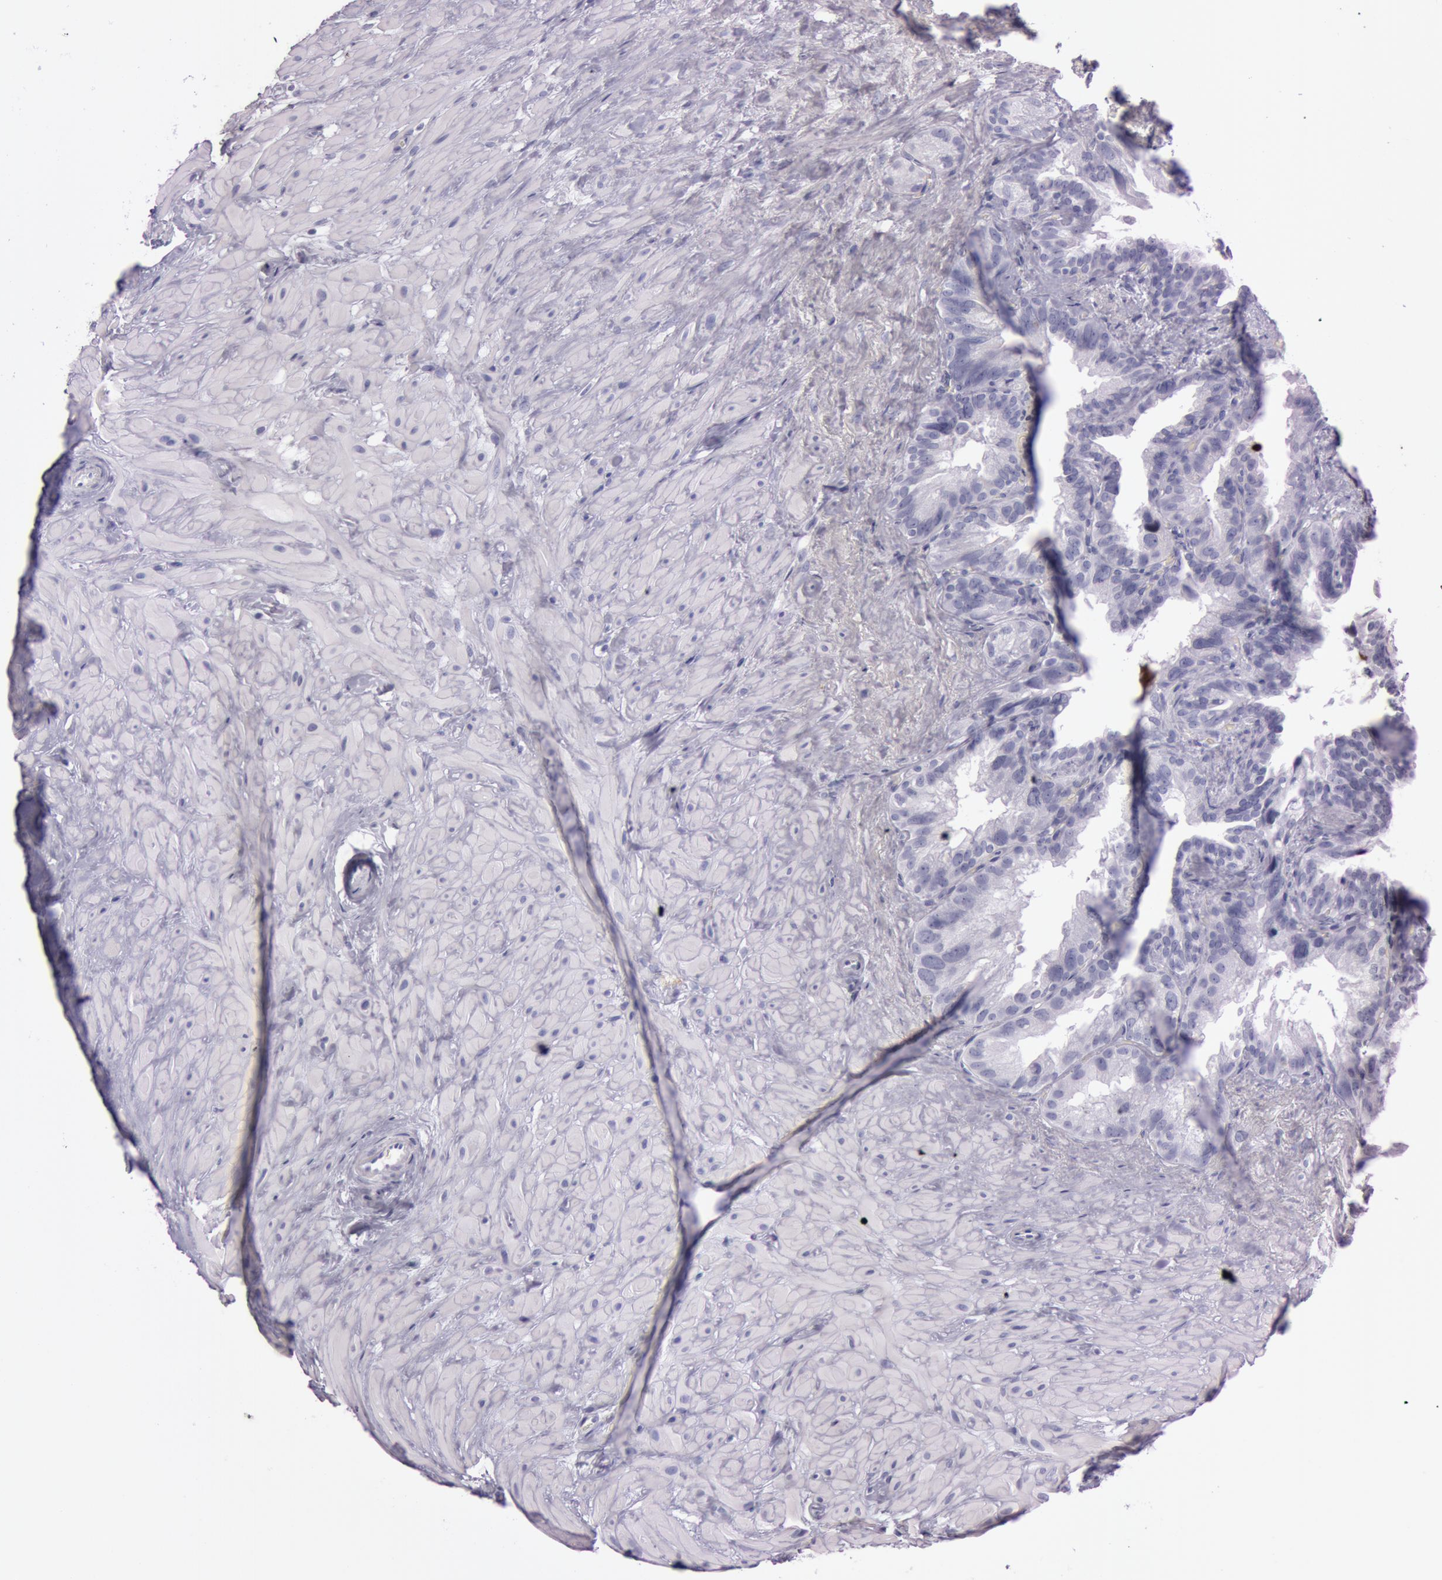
{"staining": {"intensity": "negative", "quantity": "none", "location": "none"}, "tissue": "seminal vesicle", "cell_type": "Glandular cells", "image_type": "normal", "snomed": [{"axis": "morphology", "description": "Normal tissue, NOS"}, {"axis": "topography", "description": "Prostate"}, {"axis": "topography", "description": "Seminal veicle"}], "caption": "A high-resolution histopathology image shows IHC staining of normal seminal vesicle, which shows no significant staining in glandular cells.", "gene": "FOLH1", "patient": {"sex": "male", "age": 63}}